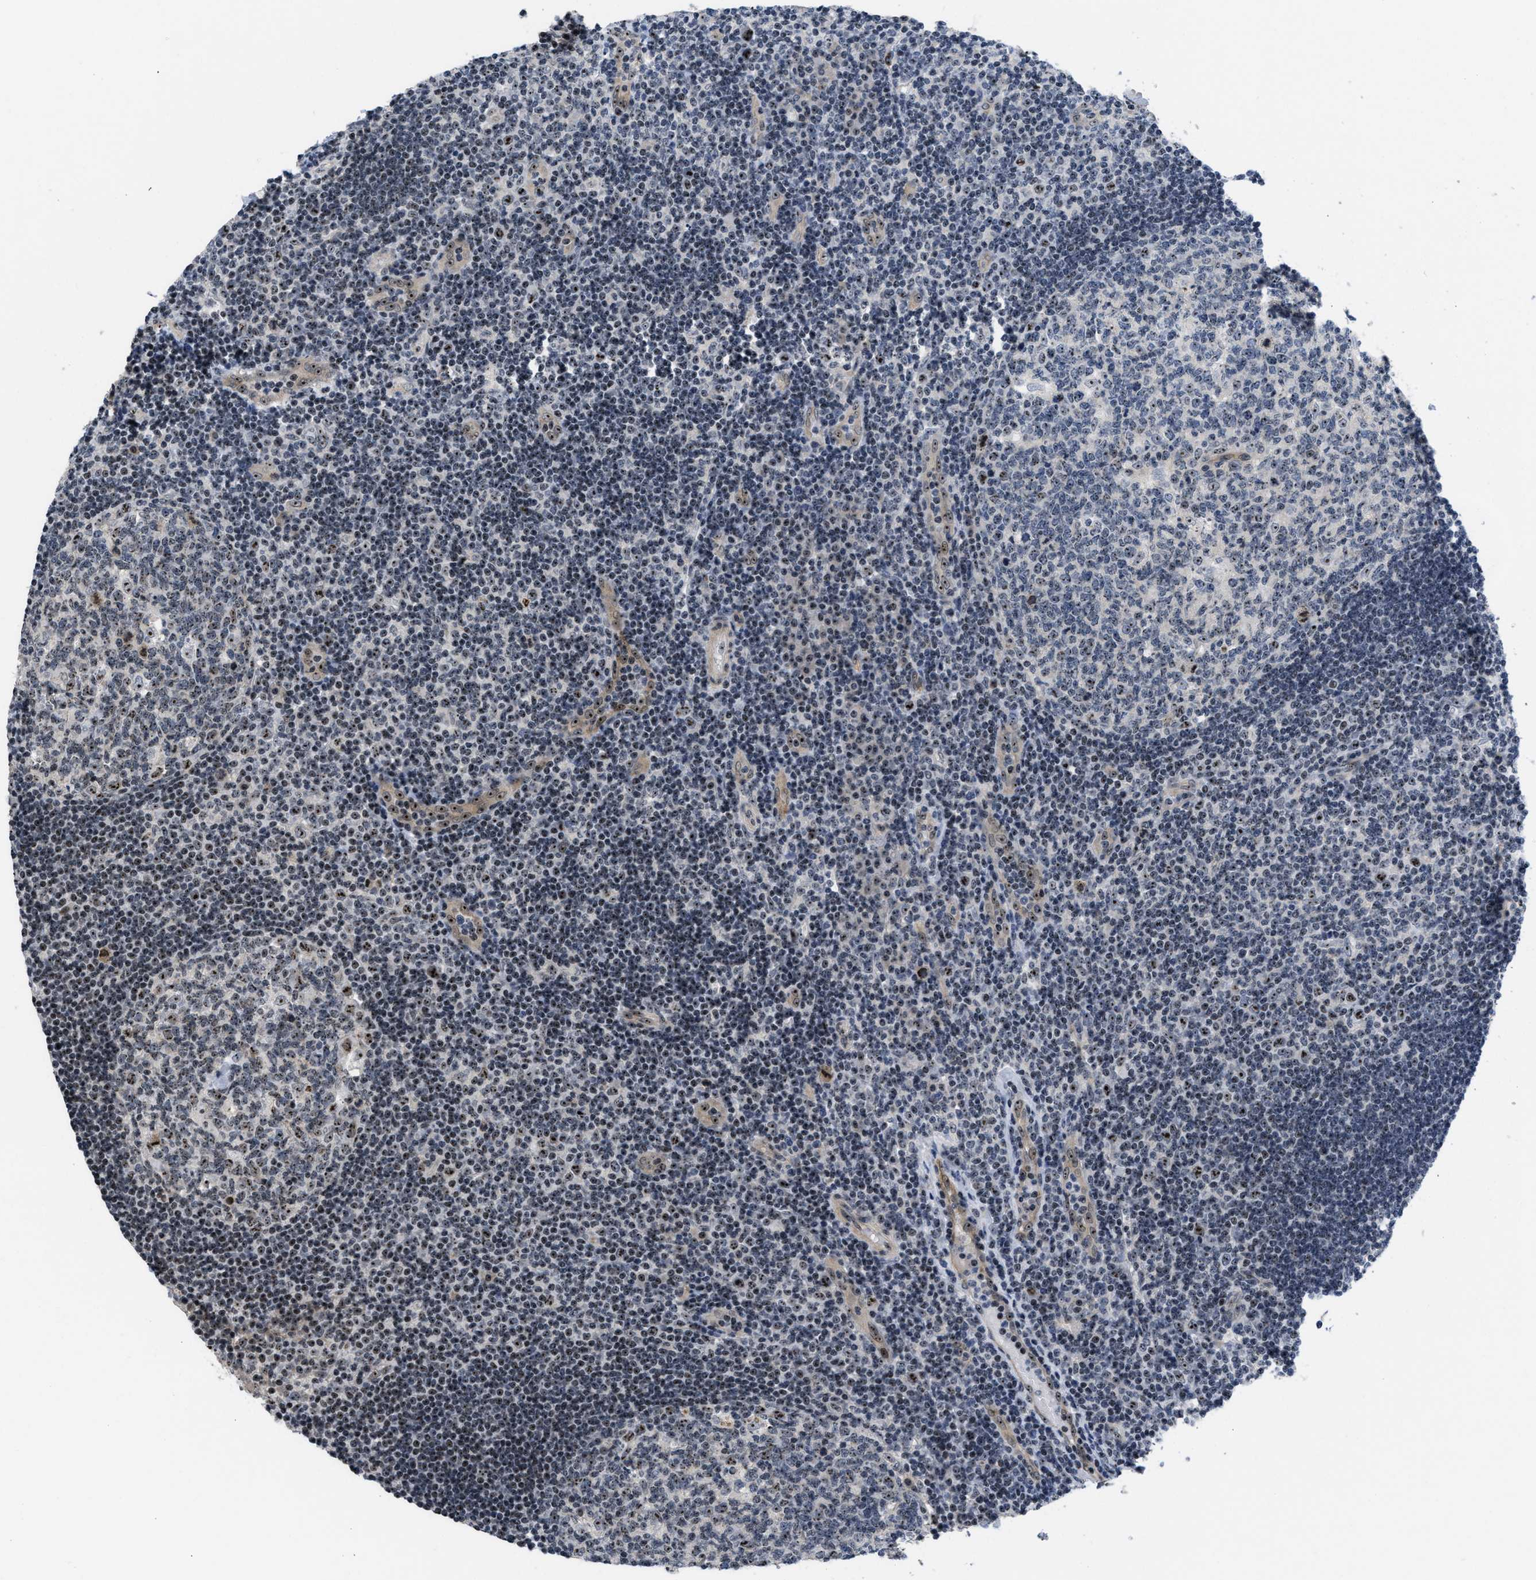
{"staining": {"intensity": "moderate", "quantity": "25%-75%", "location": "nuclear"}, "tissue": "tonsil", "cell_type": "Germinal center cells", "image_type": "normal", "snomed": [{"axis": "morphology", "description": "Normal tissue, NOS"}, {"axis": "topography", "description": "Tonsil"}], "caption": "Tonsil stained with a protein marker displays moderate staining in germinal center cells.", "gene": "NOP58", "patient": {"sex": "female", "age": 40}}